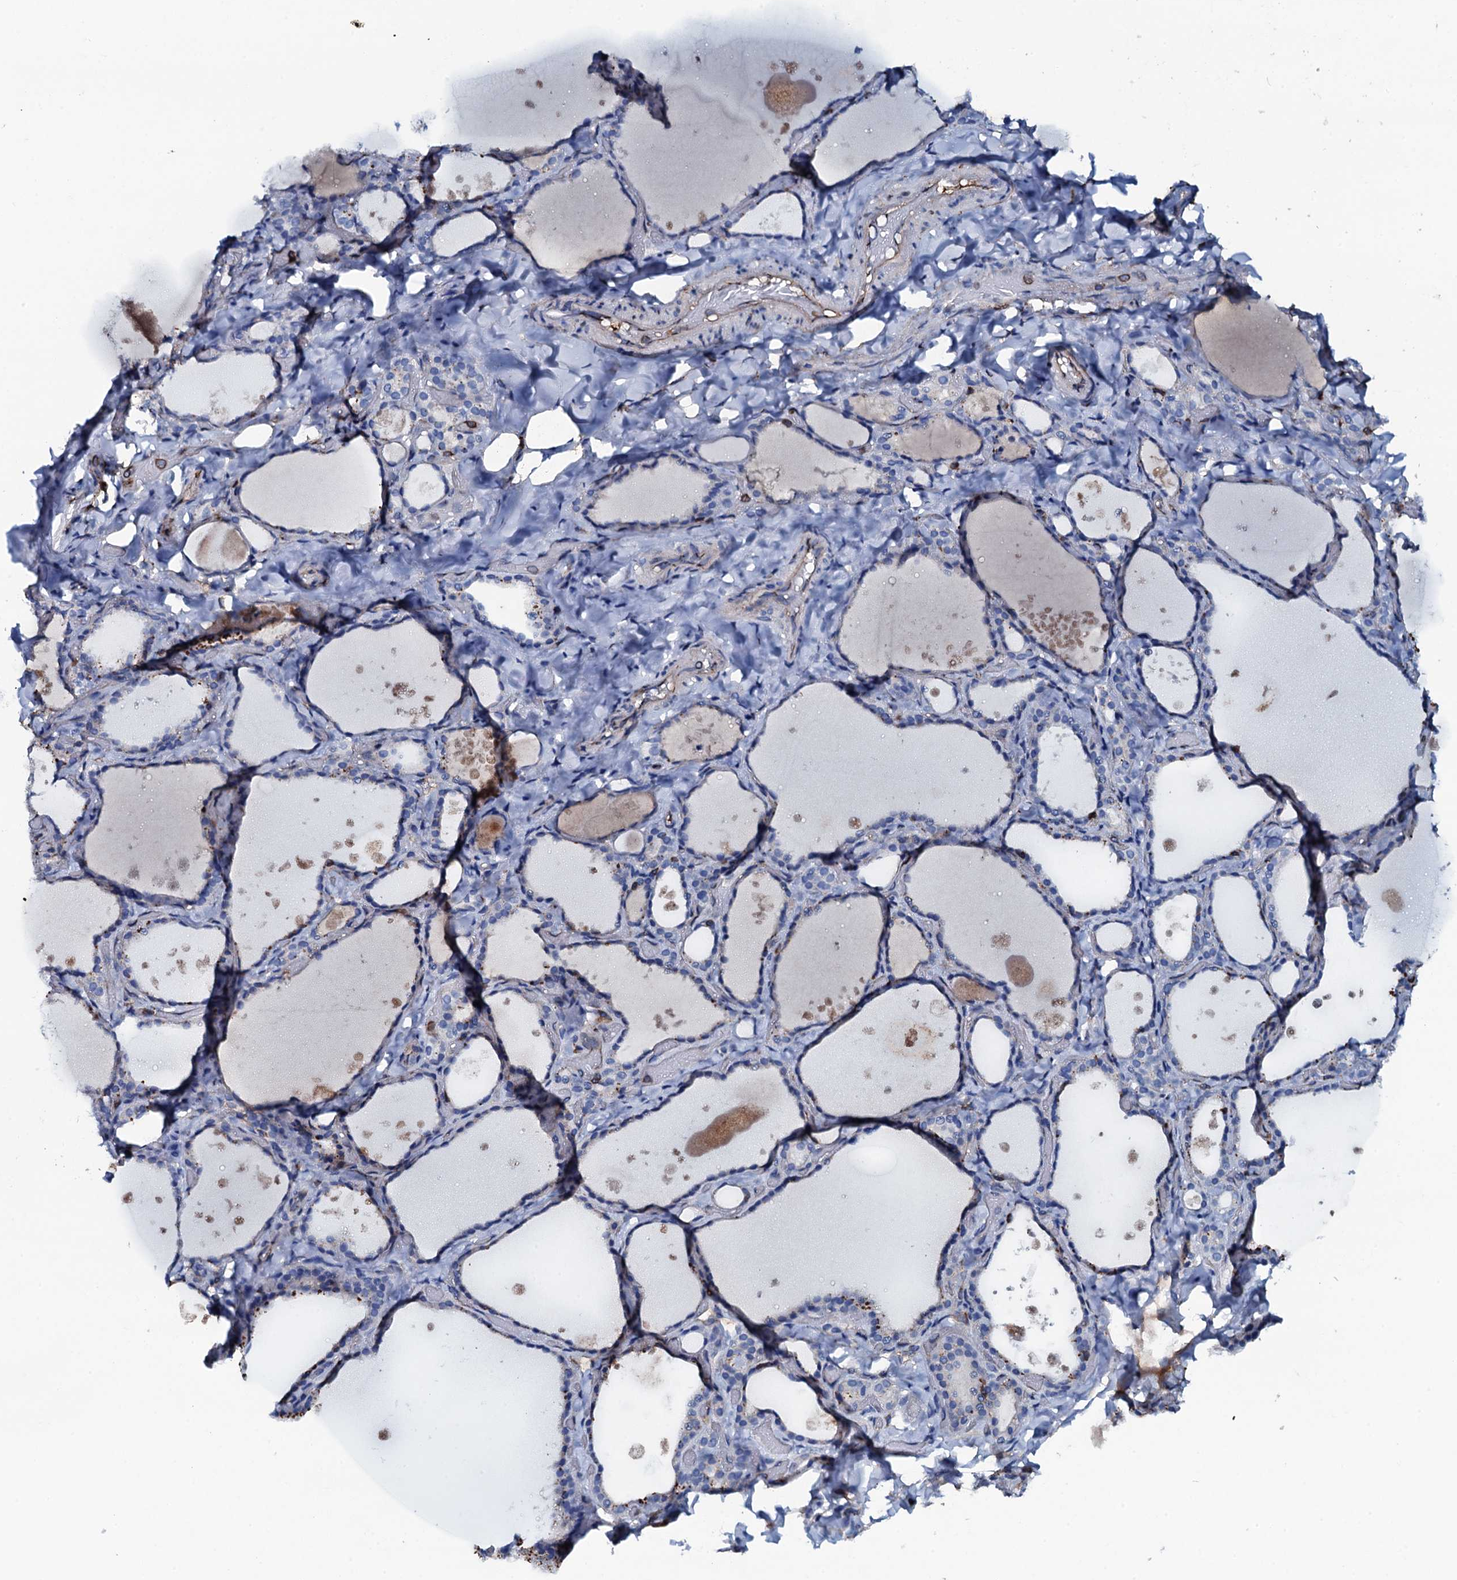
{"staining": {"intensity": "negative", "quantity": "none", "location": "none"}, "tissue": "thyroid gland", "cell_type": "Glandular cells", "image_type": "normal", "snomed": [{"axis": "morphology", "description": "Normal tissue, NOS"}, {"axis": "topography", "description": "Thyroid gland"}], "caption": "The micrograph exhibits no staining of glandular cells in benign thyroid gland.", "gene": "MS4A4E", "patient": {"sex": "female", "age": 44}}